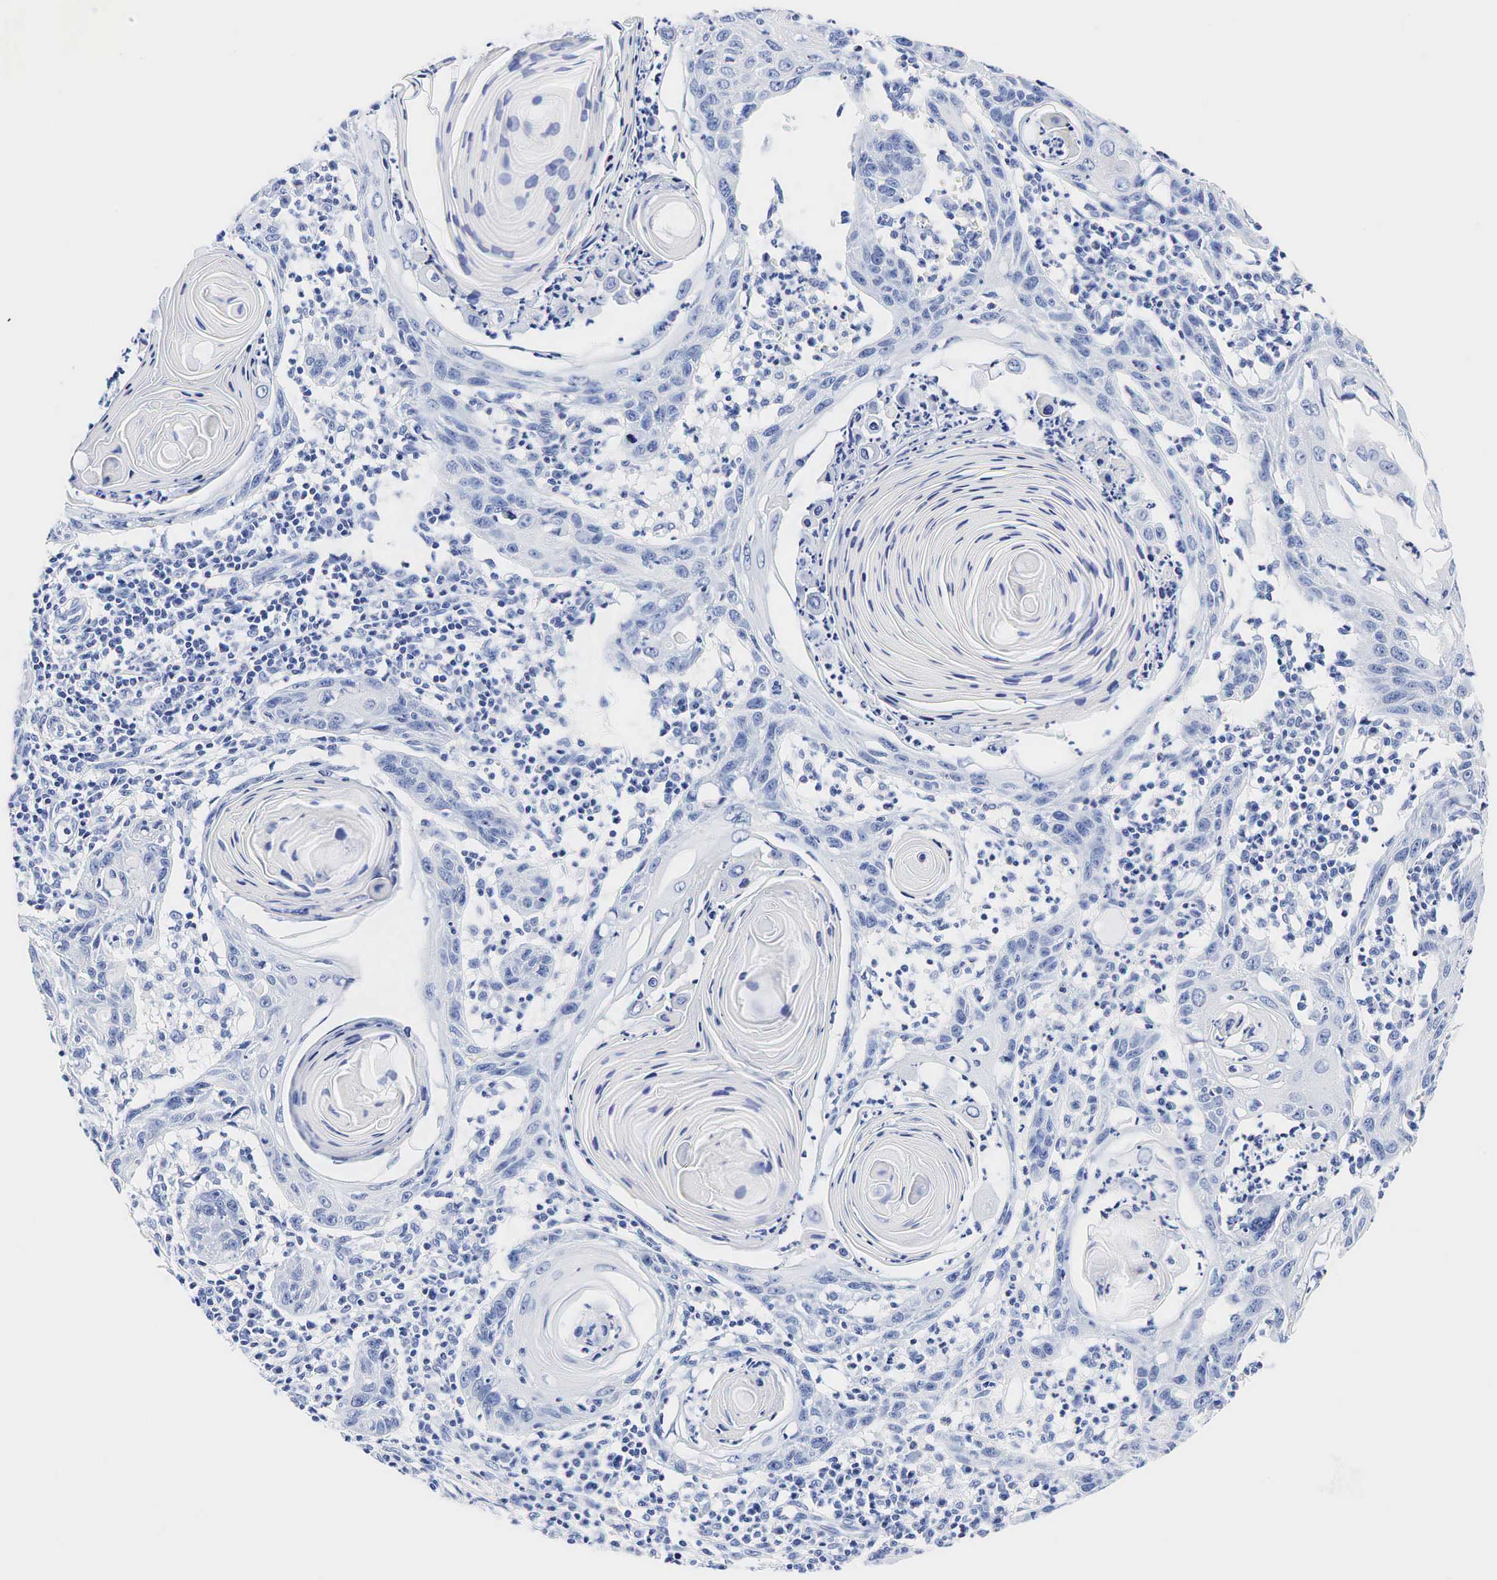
{"staining": {"intensity": "negative", "quantity": "none", "location": "none"}, "tissue": "skin cancer", "cell_type": "Tumor cells", "image_type": "cancer", "snomed": [{"axis": "morphology", "description": "Squamous cell carcinoma, NOS"}, {"axis": "topography", "description": "Skin"}], "caption": "Histopathology image shows no significant protein staining in tumor cells of squamous cell carcinoma (skin).", "gene": "TG", "patient": {"sex": "female", "age": 74}}